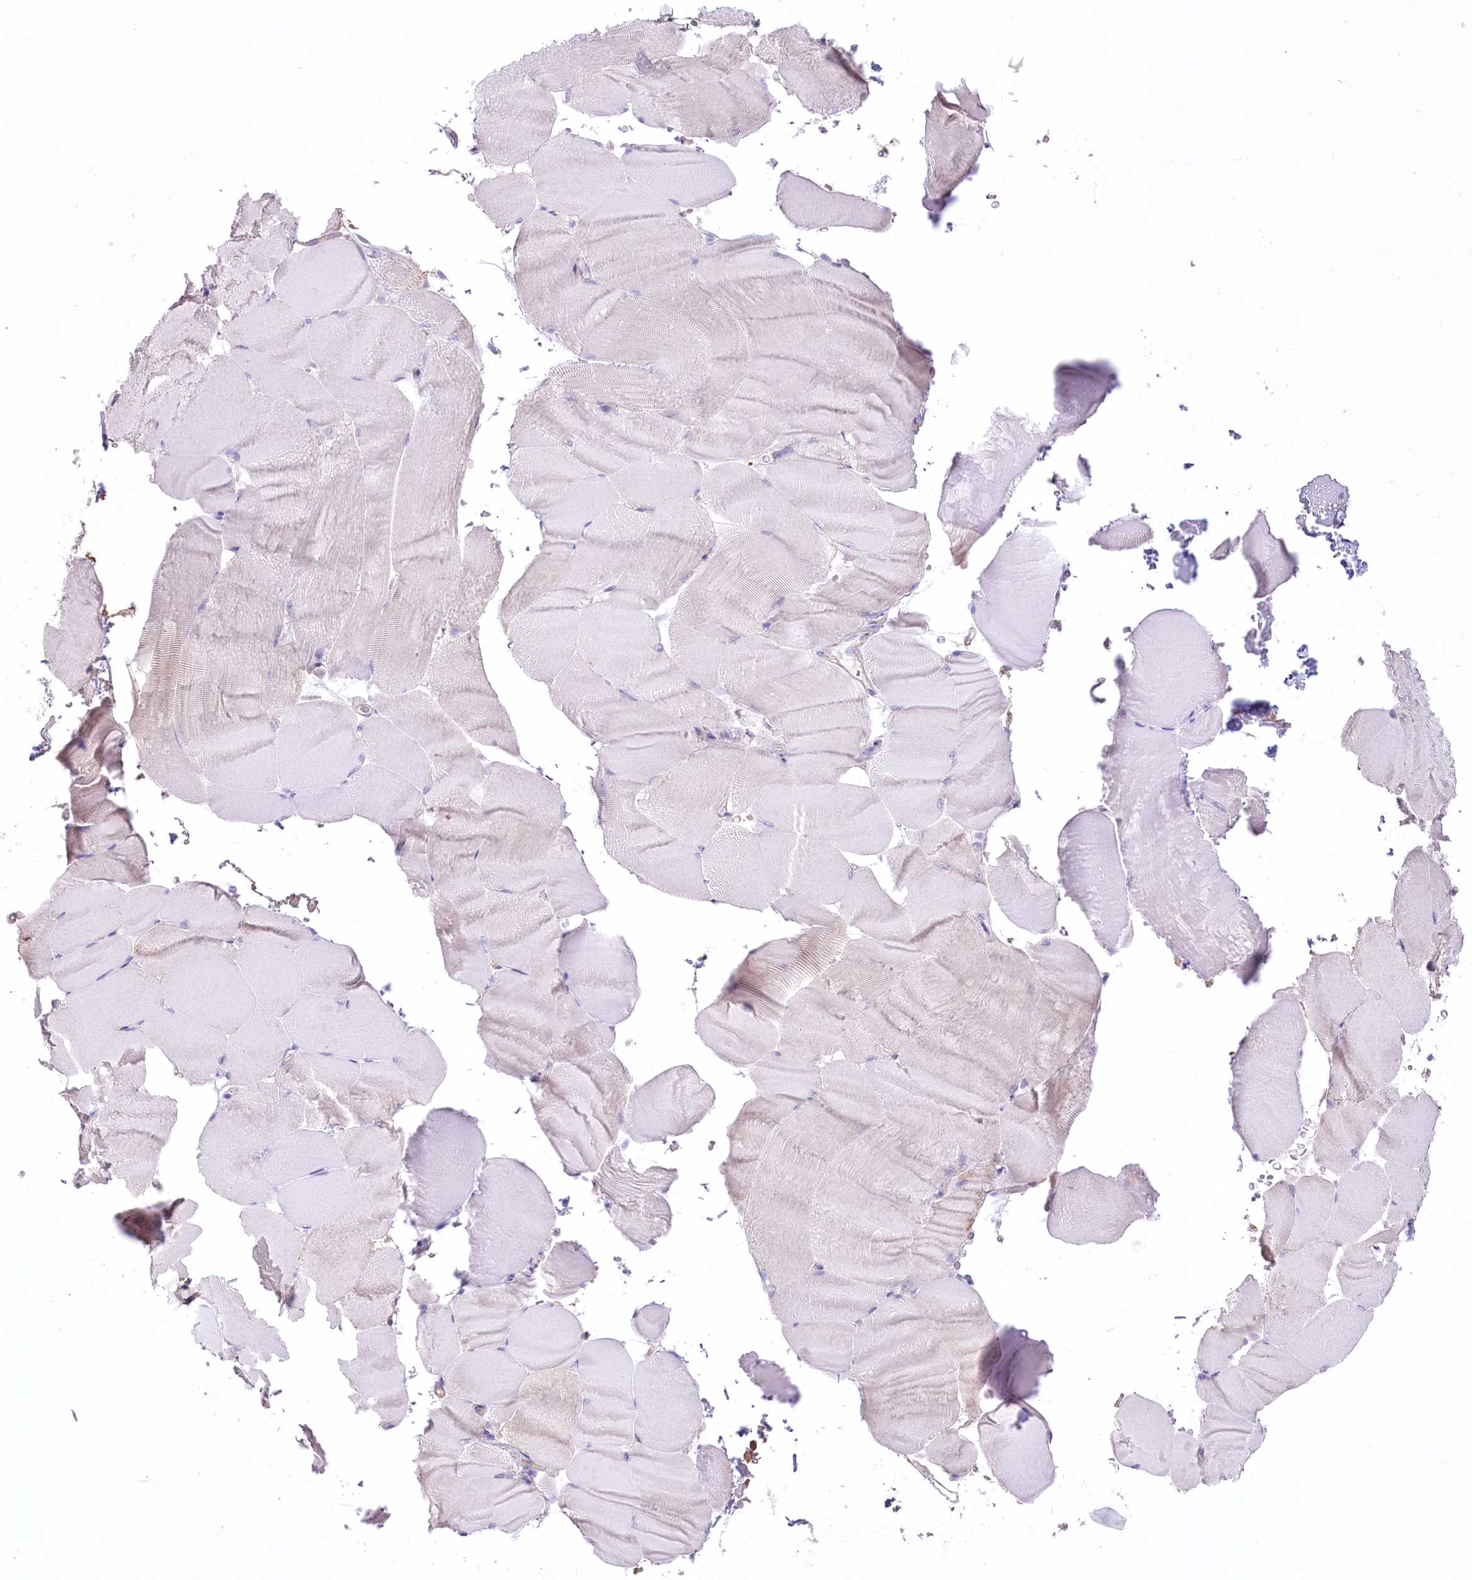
{"staining": {"intensity": "negative", "quantity": "none", "location": "none"}, "tissue": "skeletal muscle", "cell_type": "Myocytes", "image_type": "normal", "snomed": [{"axis": "morphology", "description": "Normal tissue, NOS"}, {"axis": "topography", "description": "Skeletal muscle"}, {"axis": "topography", "description": "Parathyroid gland"}], "caption": "A high-resolution micrograph shows immunohistochemistry staining of unremarkable skeletal muscle, which reveals no significant staining in myocytes.", "gene": "FAM216A", "patient": {"sex": "female", "age": 37}}